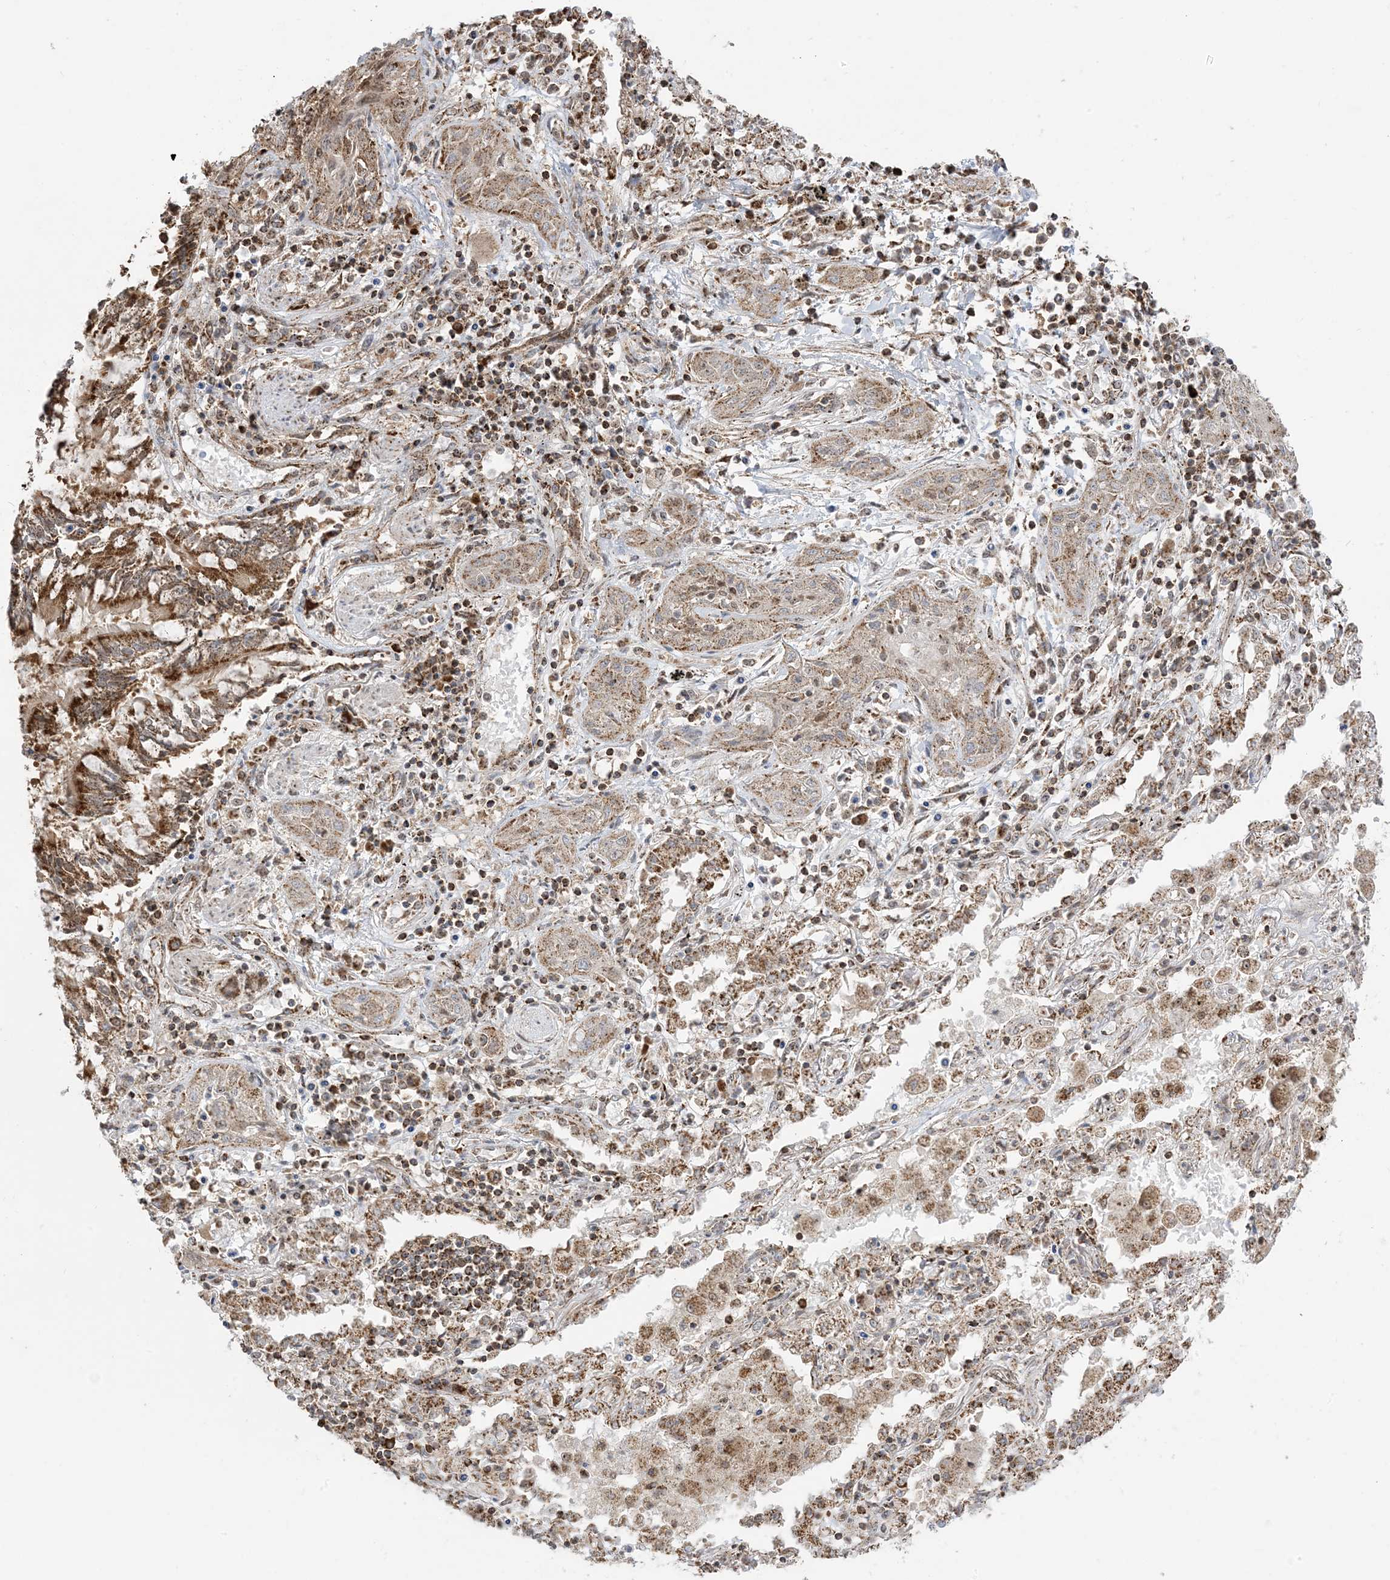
{"staining": {"intensity": "moderate", "quantity": ">75%", "location": "cytoplasmic/membranous"}, "tissue": "lung cancer", "cell_type": "Tumor cells", "image_type": "cancer", "snomed": [{"axis": "morphology", "description": "Squamous cell carcinoma, NOS"}, {"axis": "topography", "description": "Lung"}], "caption": "Human squamous cell carcinoma (lung) stained for a protein (brown) reveals moderate cytoplasmic/membranous positive positivity in about >75% of tumor cells.", "gene": "MAPKBP1", "patient": {"sex": "female", "age": 47}}